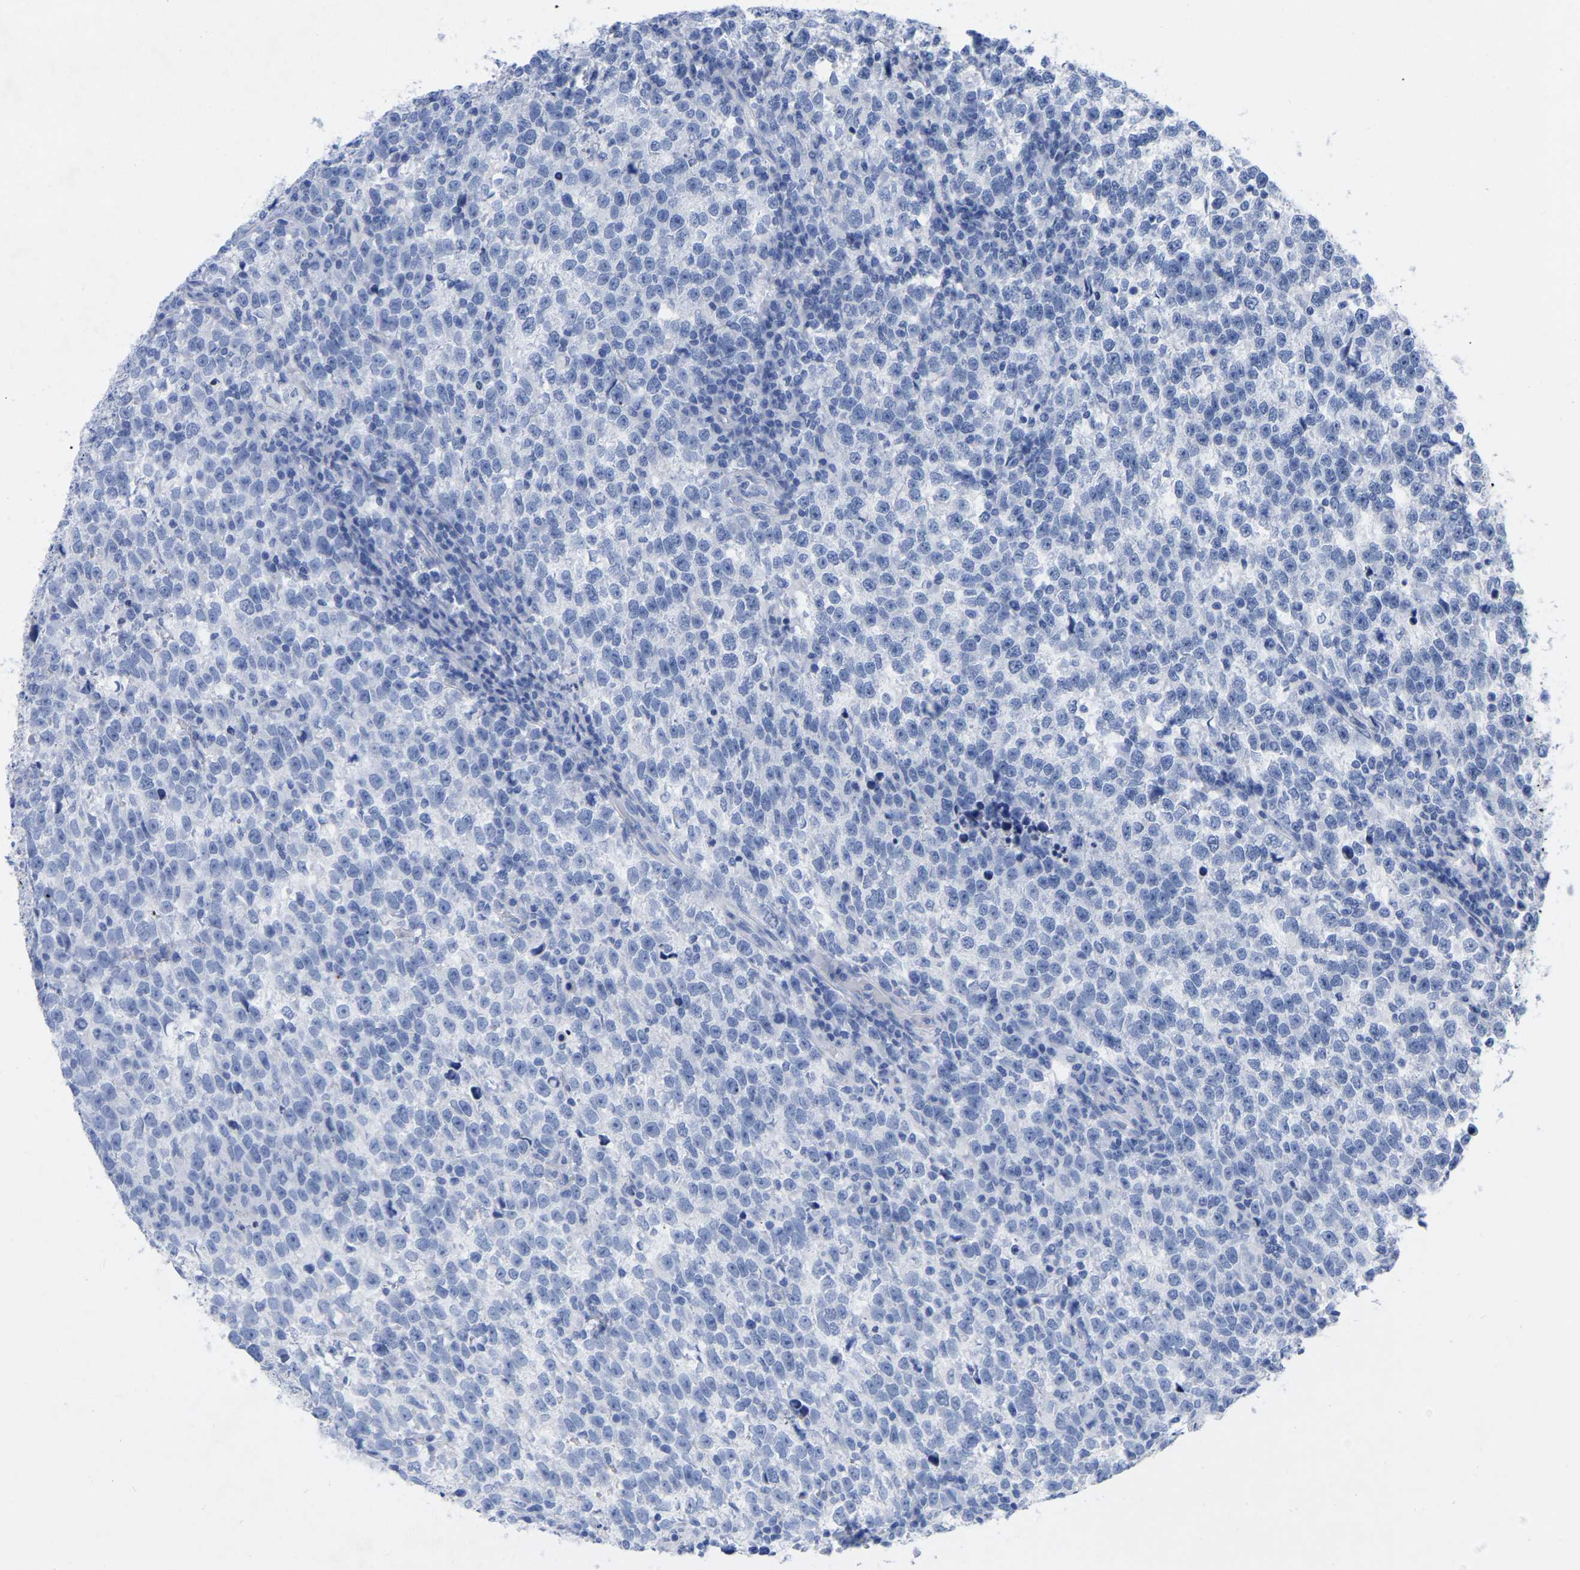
{"staining": {"intensity": "negative", "quantity": "none", "location": "none"}, "tissue": "testis cancer", "cell_type": "Tumor cells", "image_type": "cancer", "snomed": [{"axis": "morphology", "description": "Normal tissue, NOS"}, {"axis": "morphology", "description": "Seminoma, NOS"}, {"axis": "topography", "description": "Testis"}], "caption": "IHC of human testis cancer (seminoma) displays no staining in tumor cells.", "gene": "ZNF629", "patient": {"sex": "male", "age": 43}}